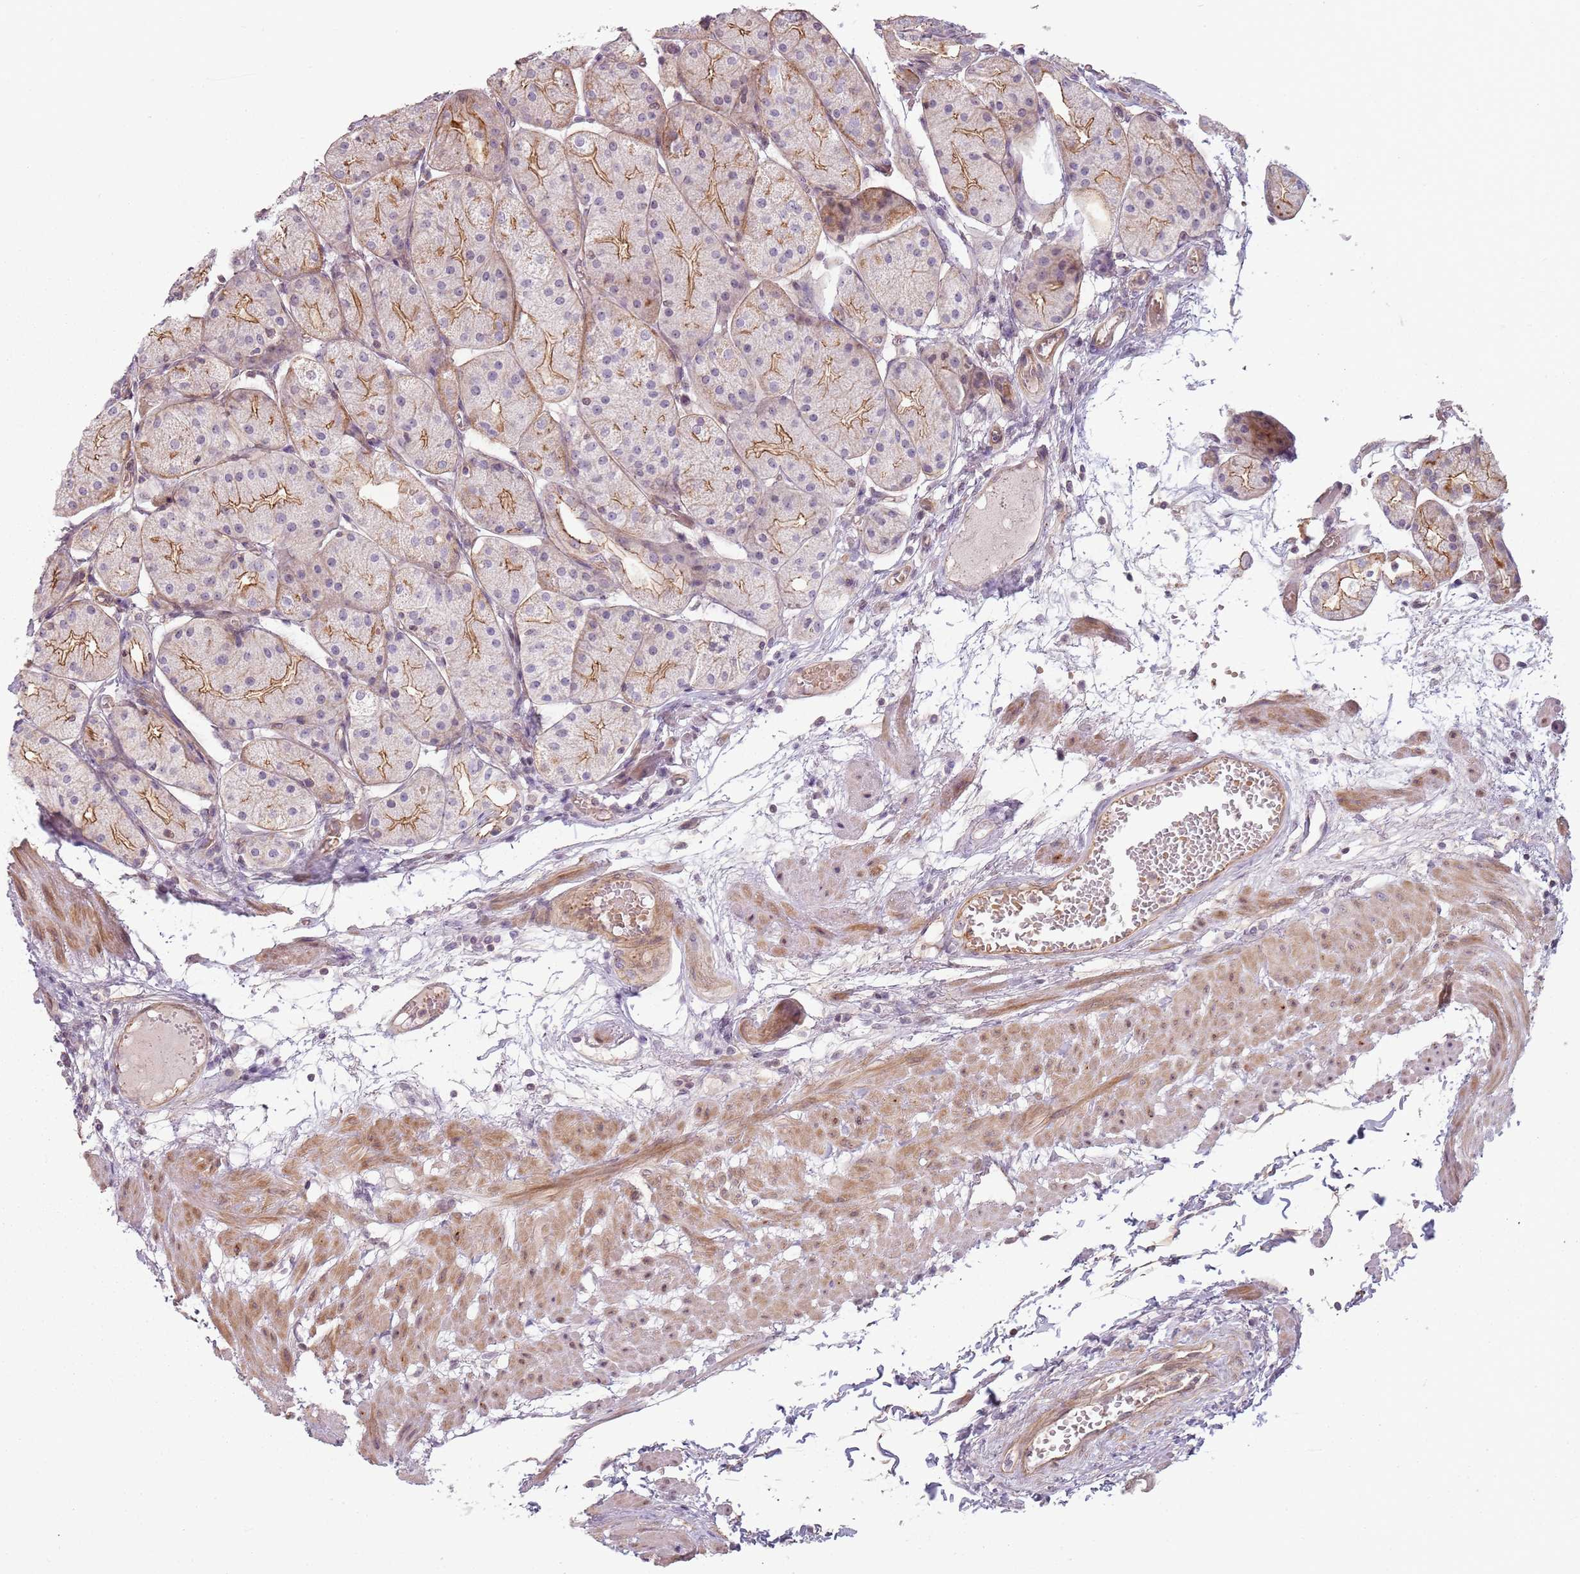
{"staining": {"intensity": "moderate", "quantity": "25%-75%", "location": "cytoplasmic/membranous"}, "tissue": "stomach", "cell_type": "Glandular cells", "image_type": "normal", "snomed": [{"axis": "morphology", "description": "Normal tissue, NOS"}, {"axis": "topography", "description": "Stomach, upper"}], "caption": "Immunohistochemistry (DAB (3,3'-diaminobenzidine)) staining of unremarkable stomach demonstrates moderate cytoplasmic/membranous protein staining in approximately 25%-75% of glandular cells. Immunohistochemistry stains the protein of interest in brown and the nuclei are stained blue.", "gene": "PPP1R14C", "patient": {"sex": "male", "age": 72}}